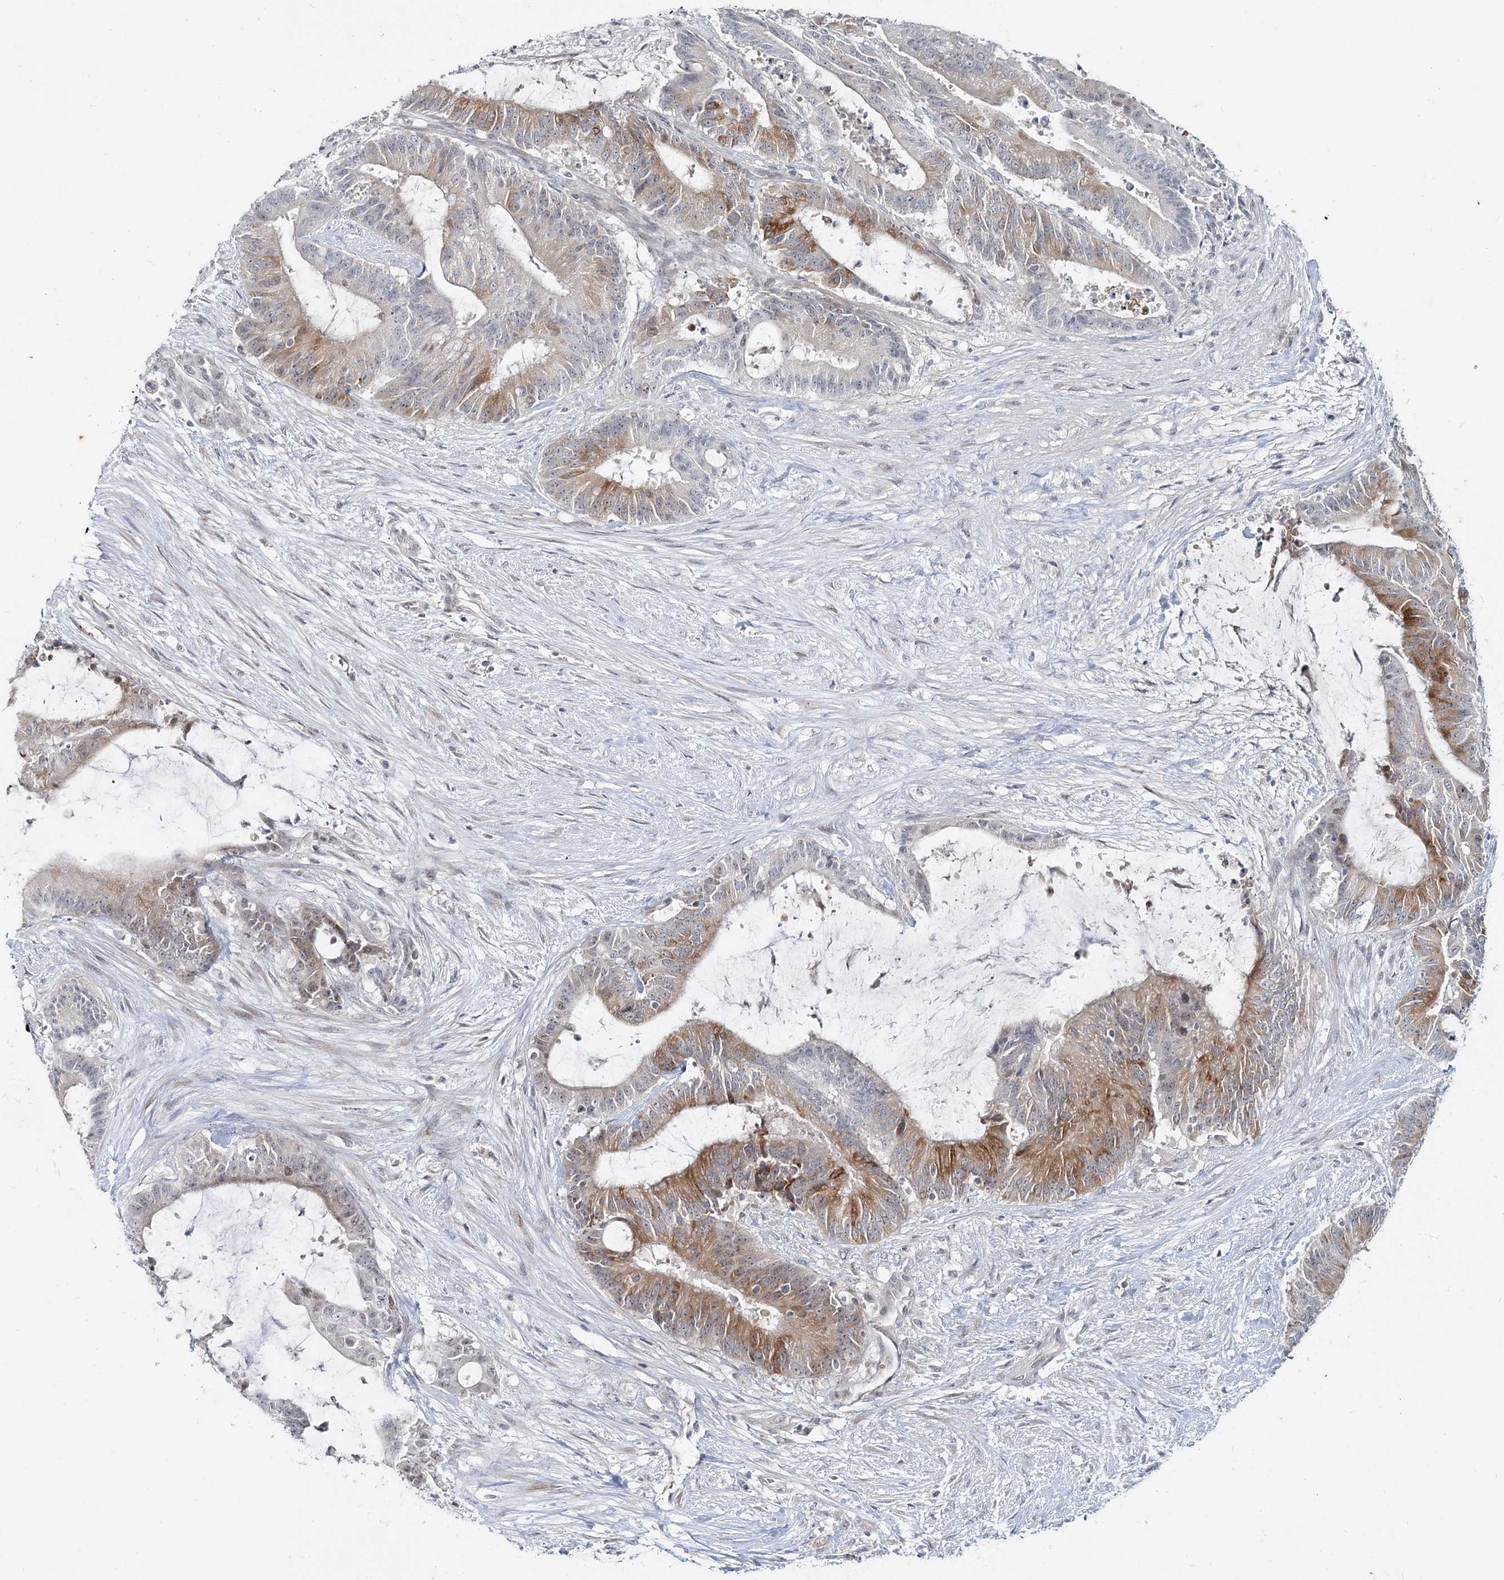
{"staining": {"intensity": "moderate", "quantity": "25%-75%", "location": "cytoplasmic/membranous"}, "tissue": "liver cancer", "cell_type": "Tumor cells", "image_type": "cancer", "snomed": [{"axis": "morphology", "description": "Normal tissue, NOS"}, {"axis": "morphology", "description": "Cholangiocarcinoma"}, {"axis": "topography", "description": "Liver"}, {"axis": "topography", "description": "Peripheral nerve tissue"}], "caption": "This photomicrograph displays liver cancer stained with immunohistochemistry to label a protein in brown. The cytoplasmic/membranous of tumor cells show moderate positivity for the protein. Nuclei are counter-stained blue.", "gene": "LEXM", "patient": {"sex": "female", "age": 73}}